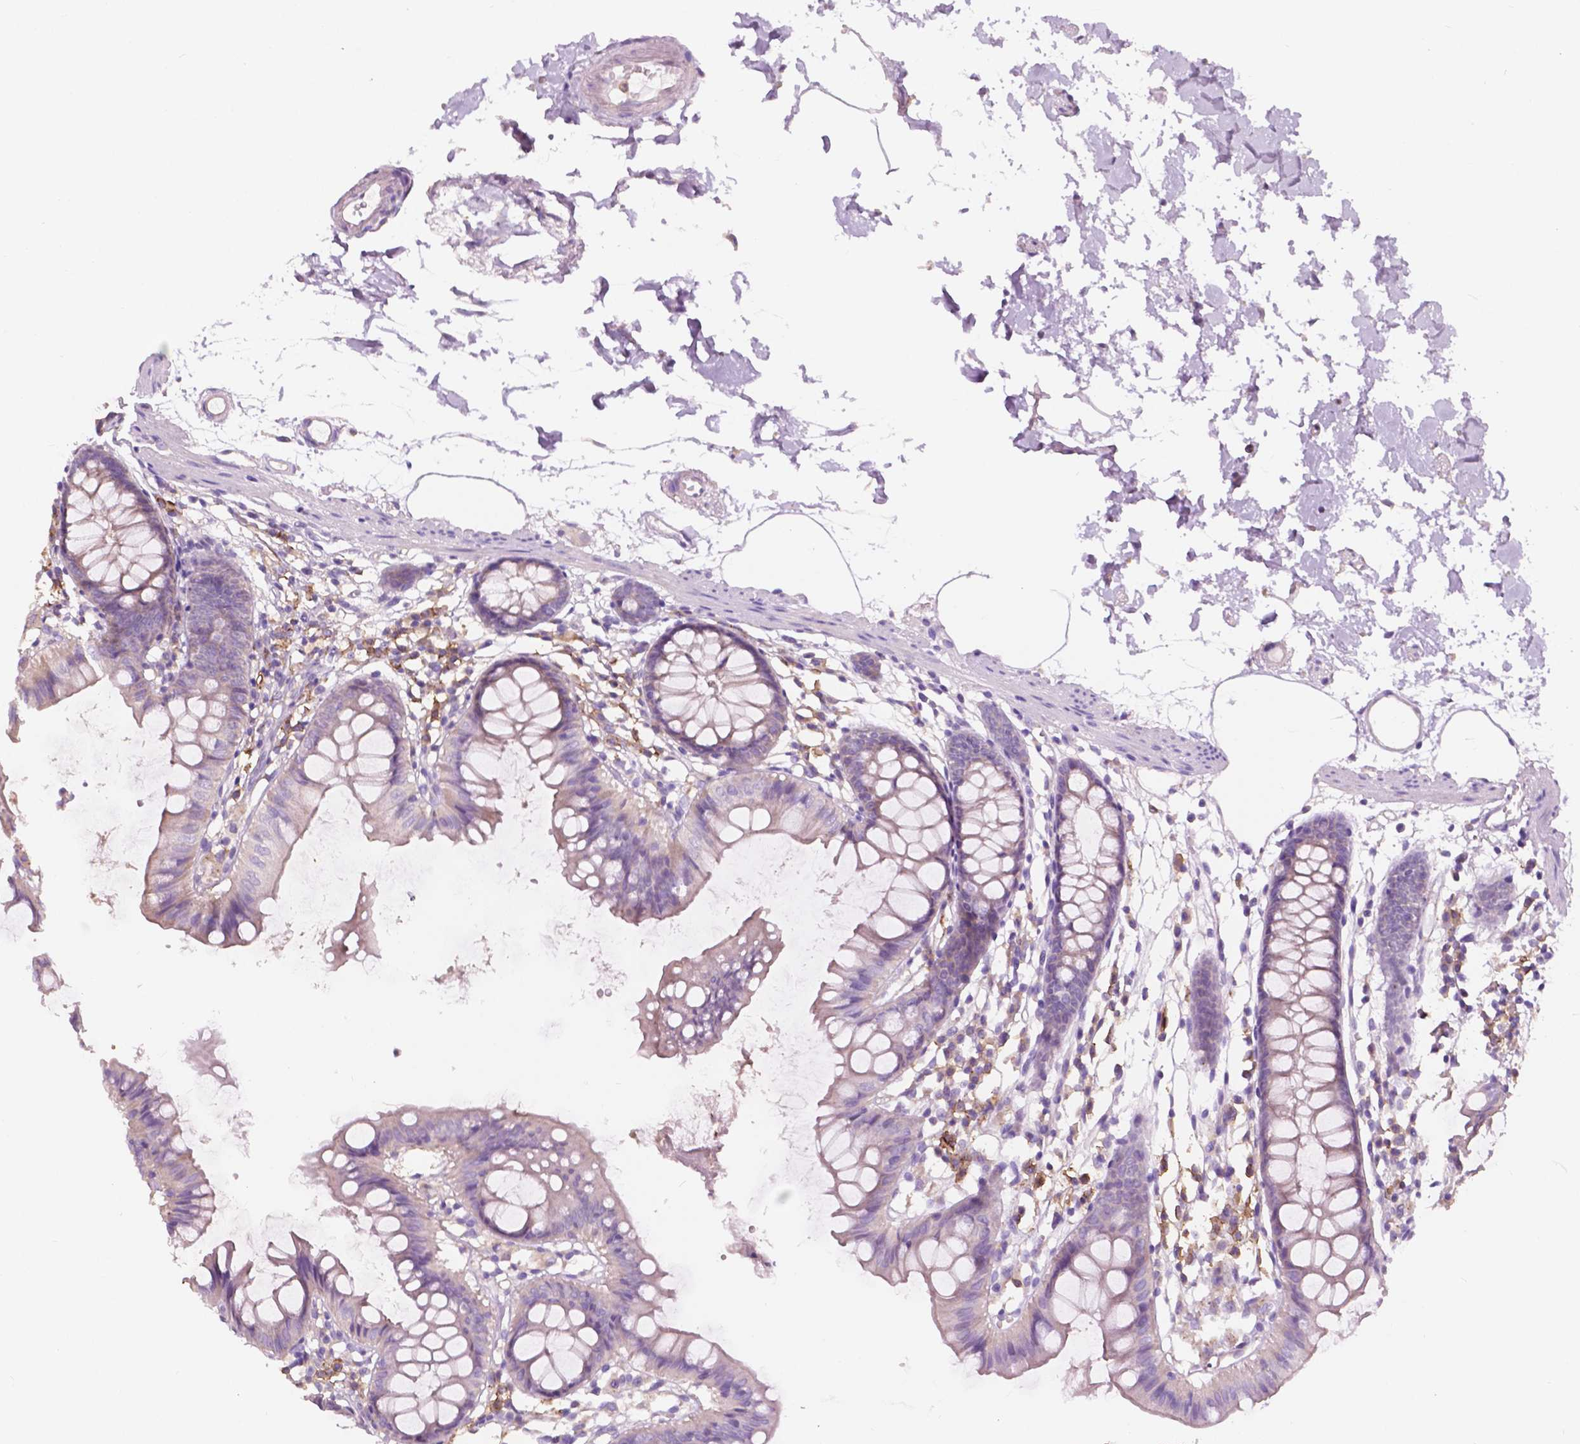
{"staining": {"intensity": "negative", "quantity": "none", "location": "none"}, "tissue": "colon", "cell_type": "Endothelial cells", "image_type": "normal", "snomed": [{"axis": "morphology", "description": "Normal tissue, NOS"}, {"axis": "topography", "description": "Colon"}], "caption": "DAB (3,3'-diaminobenzidine) immunohistochemical staining of benign human colon displays no significant positivity in endothelial cells. (Immunohistochemistry, brightfield microscopy, high magnification).", "gene": "SEMA4A", "patient": {"sex": "female", "age": 84}}